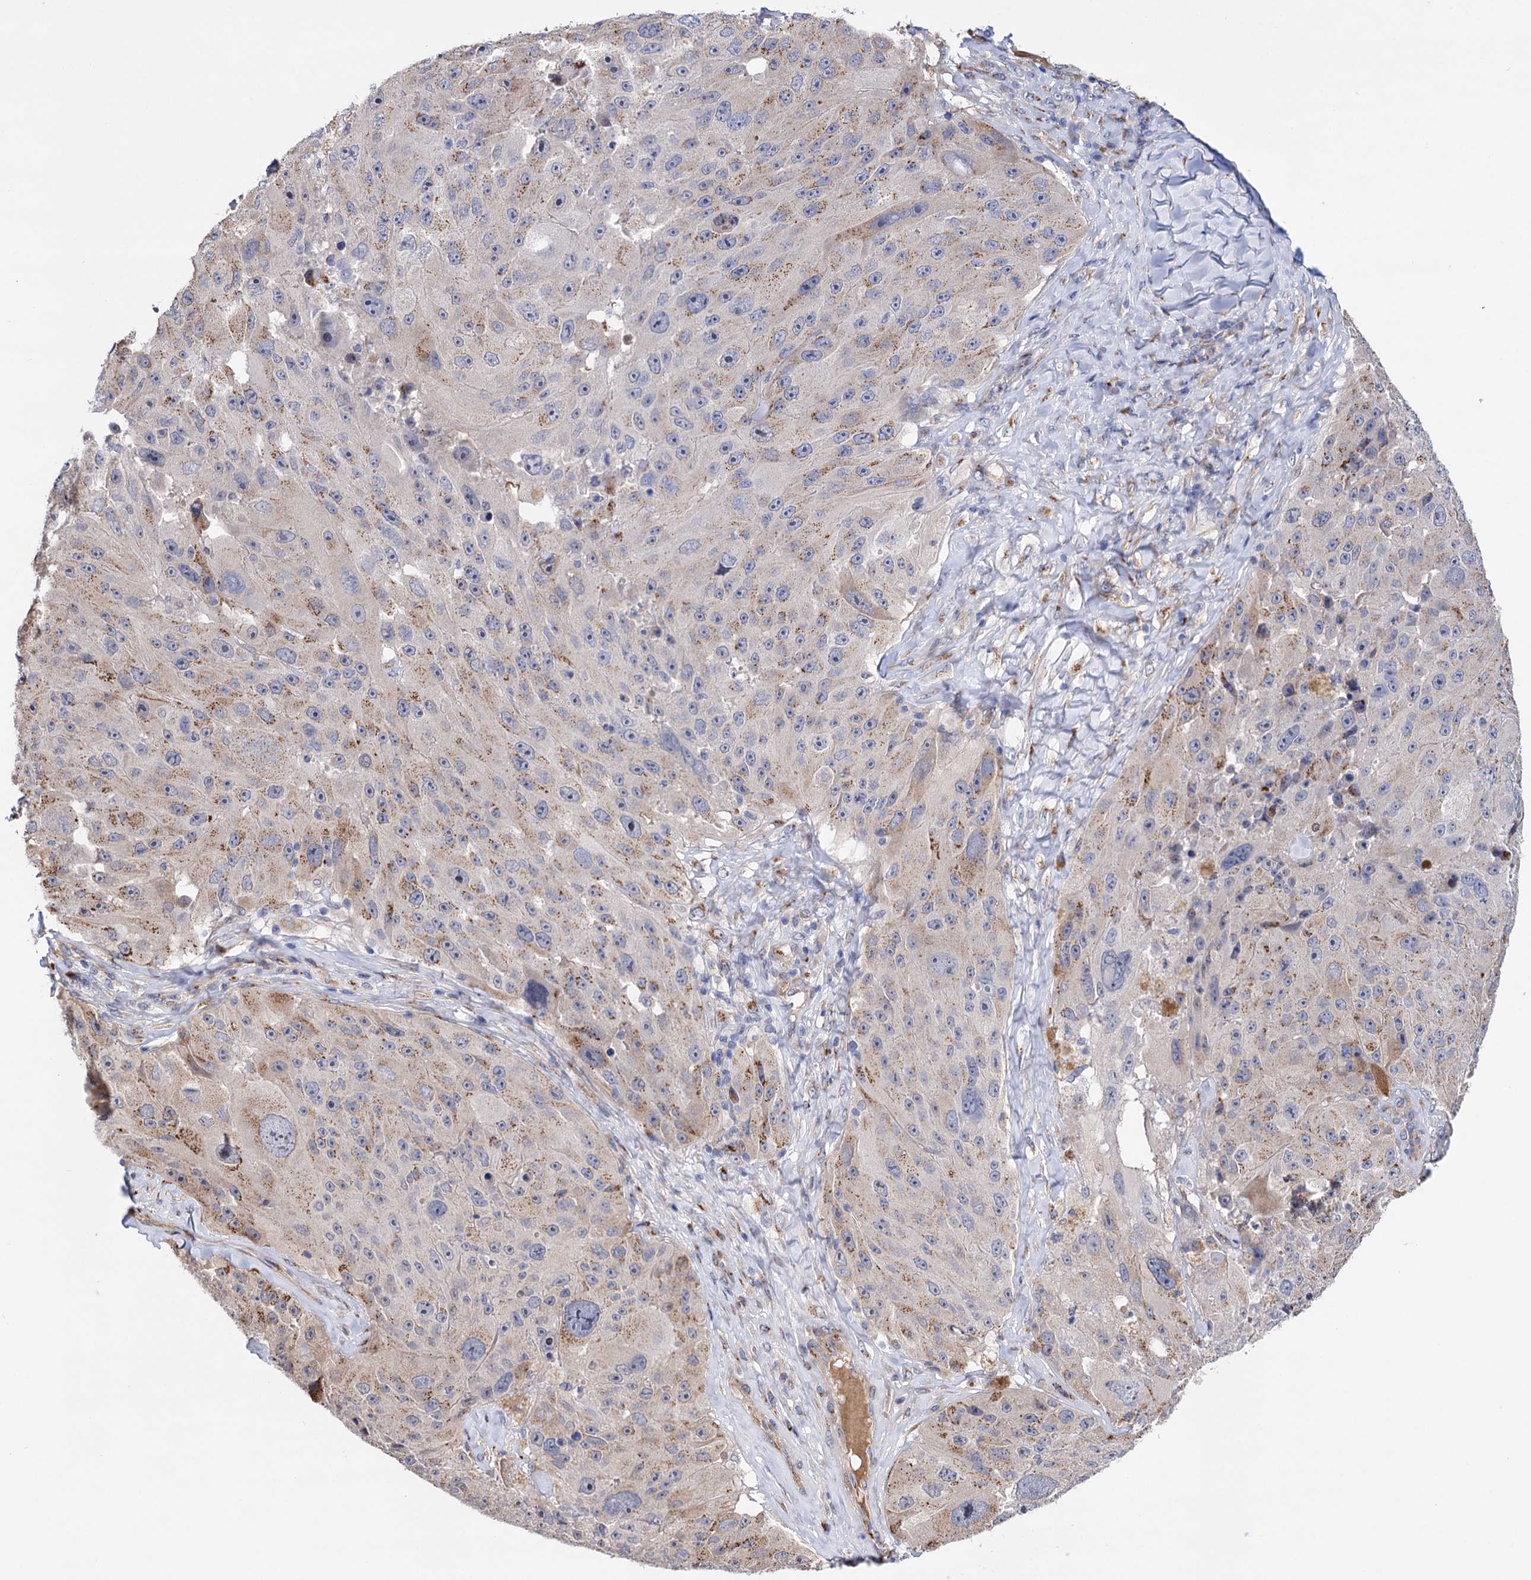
{"staining": {"intensity": "weak", "quantity": "25%-75%", "location": "cytoplasmic/membranous"}, "tissue": "melanoma", "cell_type": "Tumor cells", "image_type": "cancer", "snomed": [{"axis": "morphology", "description": "Malignant melanoma, Metastatic site"}, {"axis": "topography", "description": "Lymph node"}], "caption": "Protein expression analysis of human melanoma reveals weak cytoplasmic/membranous positivity in approximately 25%-75% of tumor cells. The staining was performed using DAB (3,3'-diaminobenzidine), with brown indicating positive protein expression. Nuclei are stained blue with hematoxylin.", "gene": "C11orf96", "patient": {"sex": "male", "age": 62}}